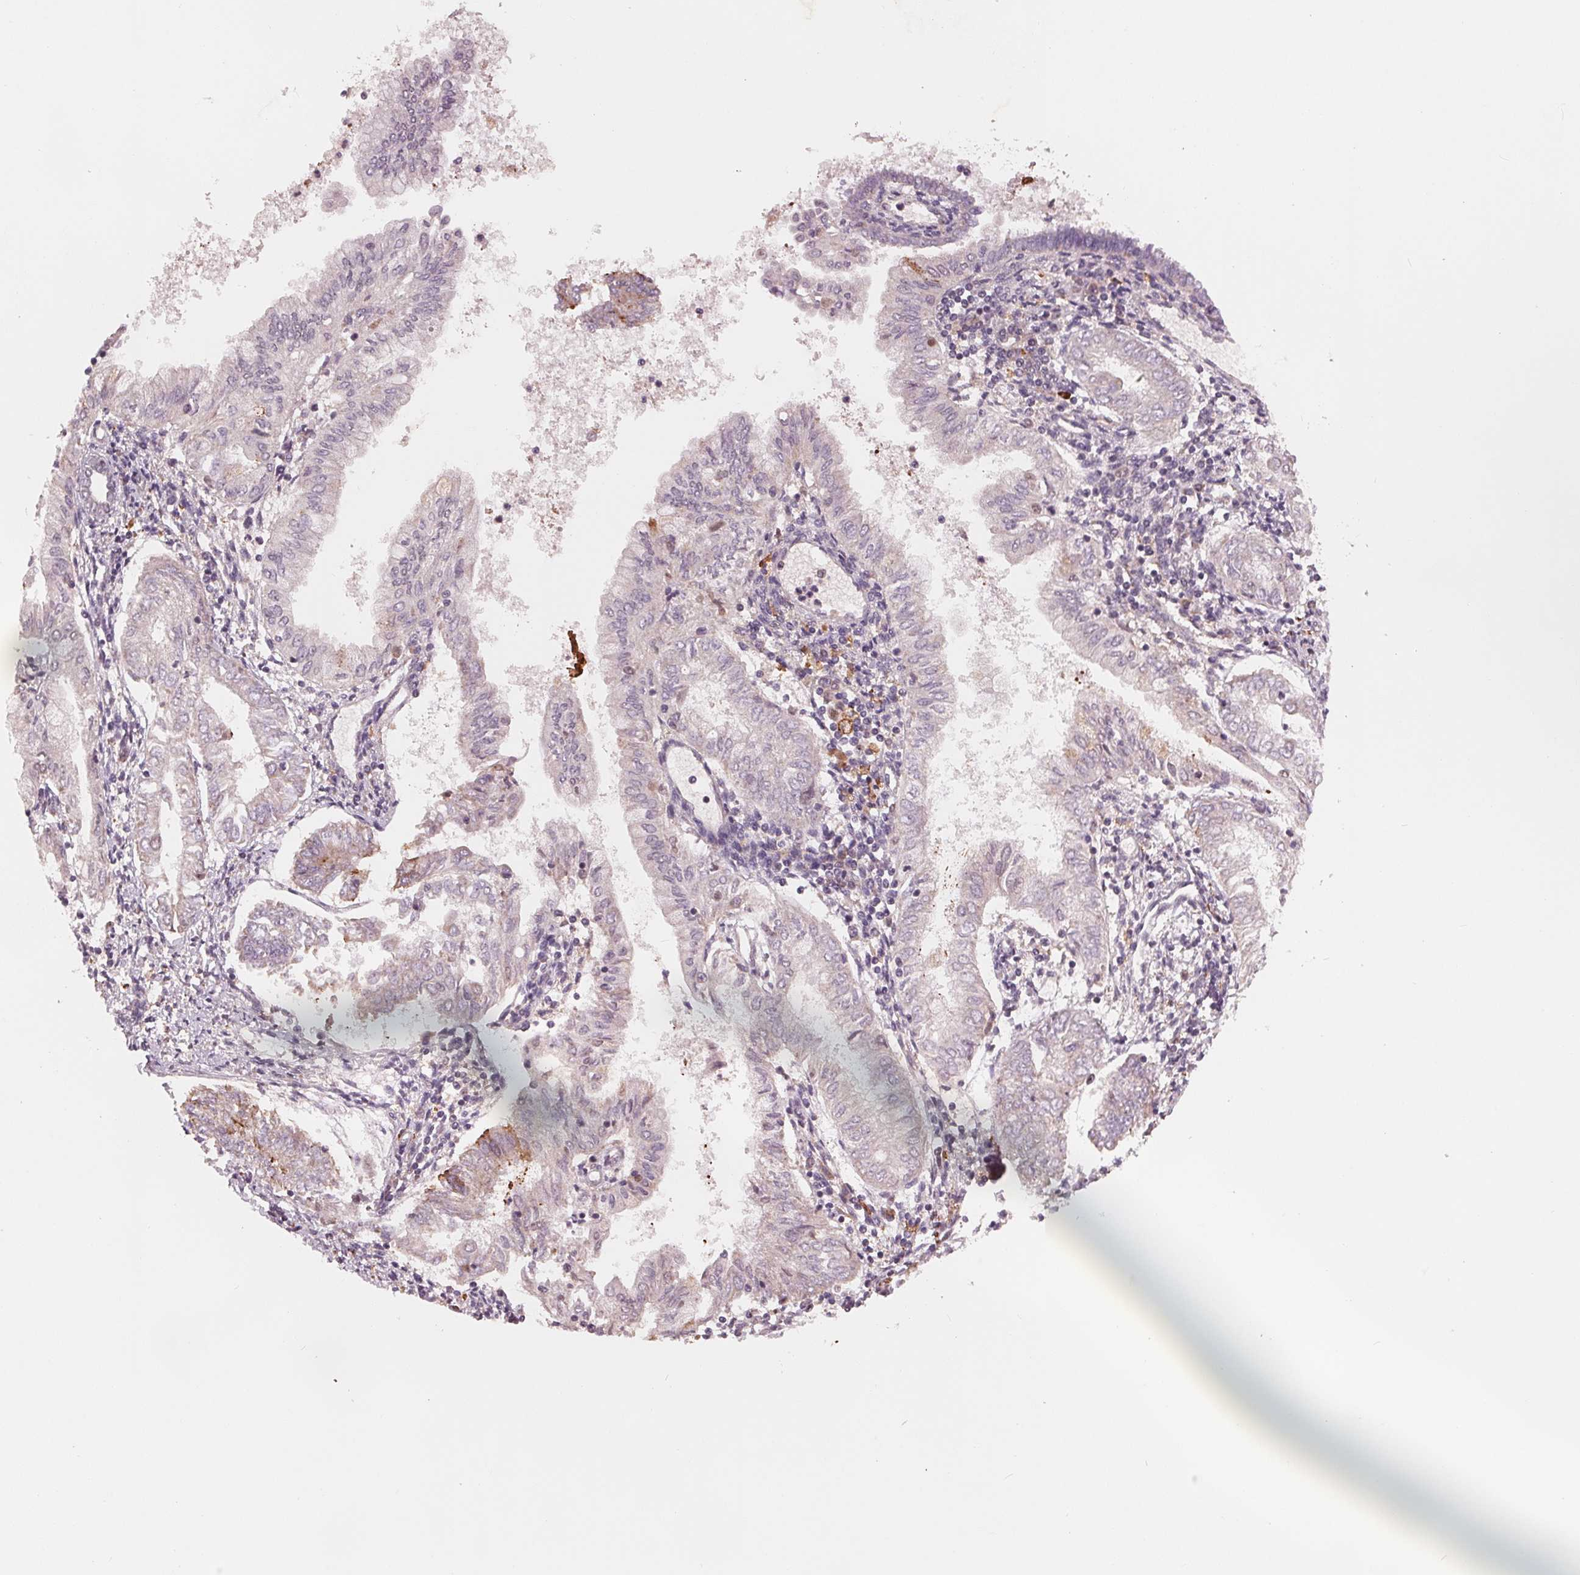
{"staining": {"intensity": "negative", "quantity": "none", "location": "none"}, "tissue": "endometrial cancer", "cell_type": "Tumor cells", "image_type": "cancer", "snomed": [{"axis": "morphology", "description": "Adenocarcinoma, NOS"}, {"axis": "topography", "description": "Endometrium"}], "caption": "The histopathology image exhibits no significant staining in tumor cells of endometrial adenocarcinoma.", "gene": "IL9R", "patient": {"sex": "female", "age": 68}}